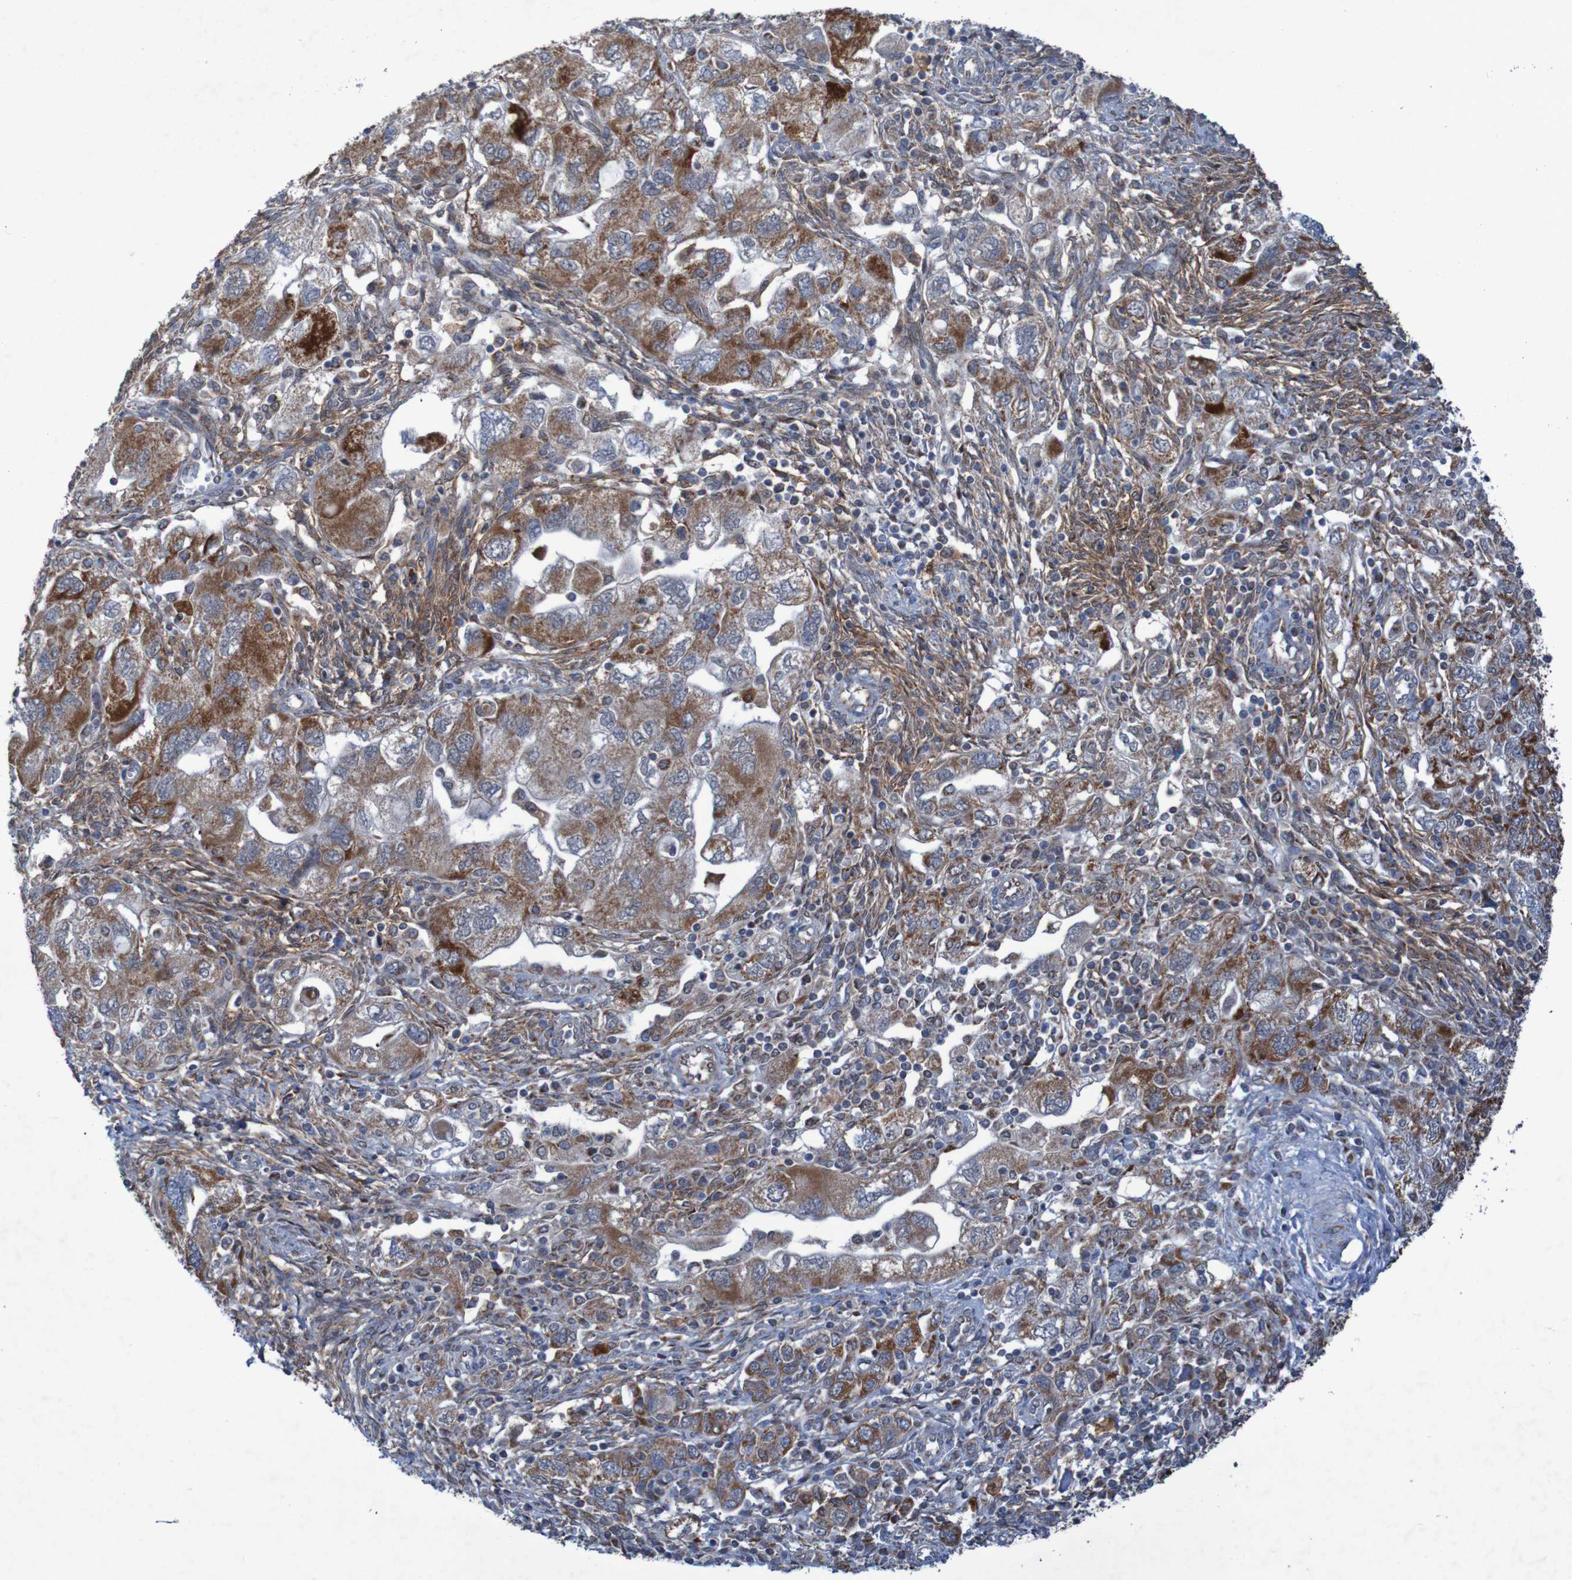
{"staining": {"intensity": "moderate", "quantity": ">75%", "location": "cytoplasmic/membranous"}, "tissue": "ovarian cancer", "cell_type": "Tumor cells", "image_type": "cancer", "snomed": [{"axis": "morphology", "description": "Carcinoma, NOS"}, {"axis": "morphology", "description": "Cystadenocarcinoma, serous, NOS"}, {"axis": "topography", "description": "Ovary"}], "caption": "Protein expression by IHC exhibits moderate cytoplasmic/membranous staining in approximately >75% of tumor cells in ovarian cancer (carcinoma). (brown staining indicates protein expression, while blue staining denotes nuclei).", "gene": "CCDC51", "patient": {"sex": "female", "age": 69}}